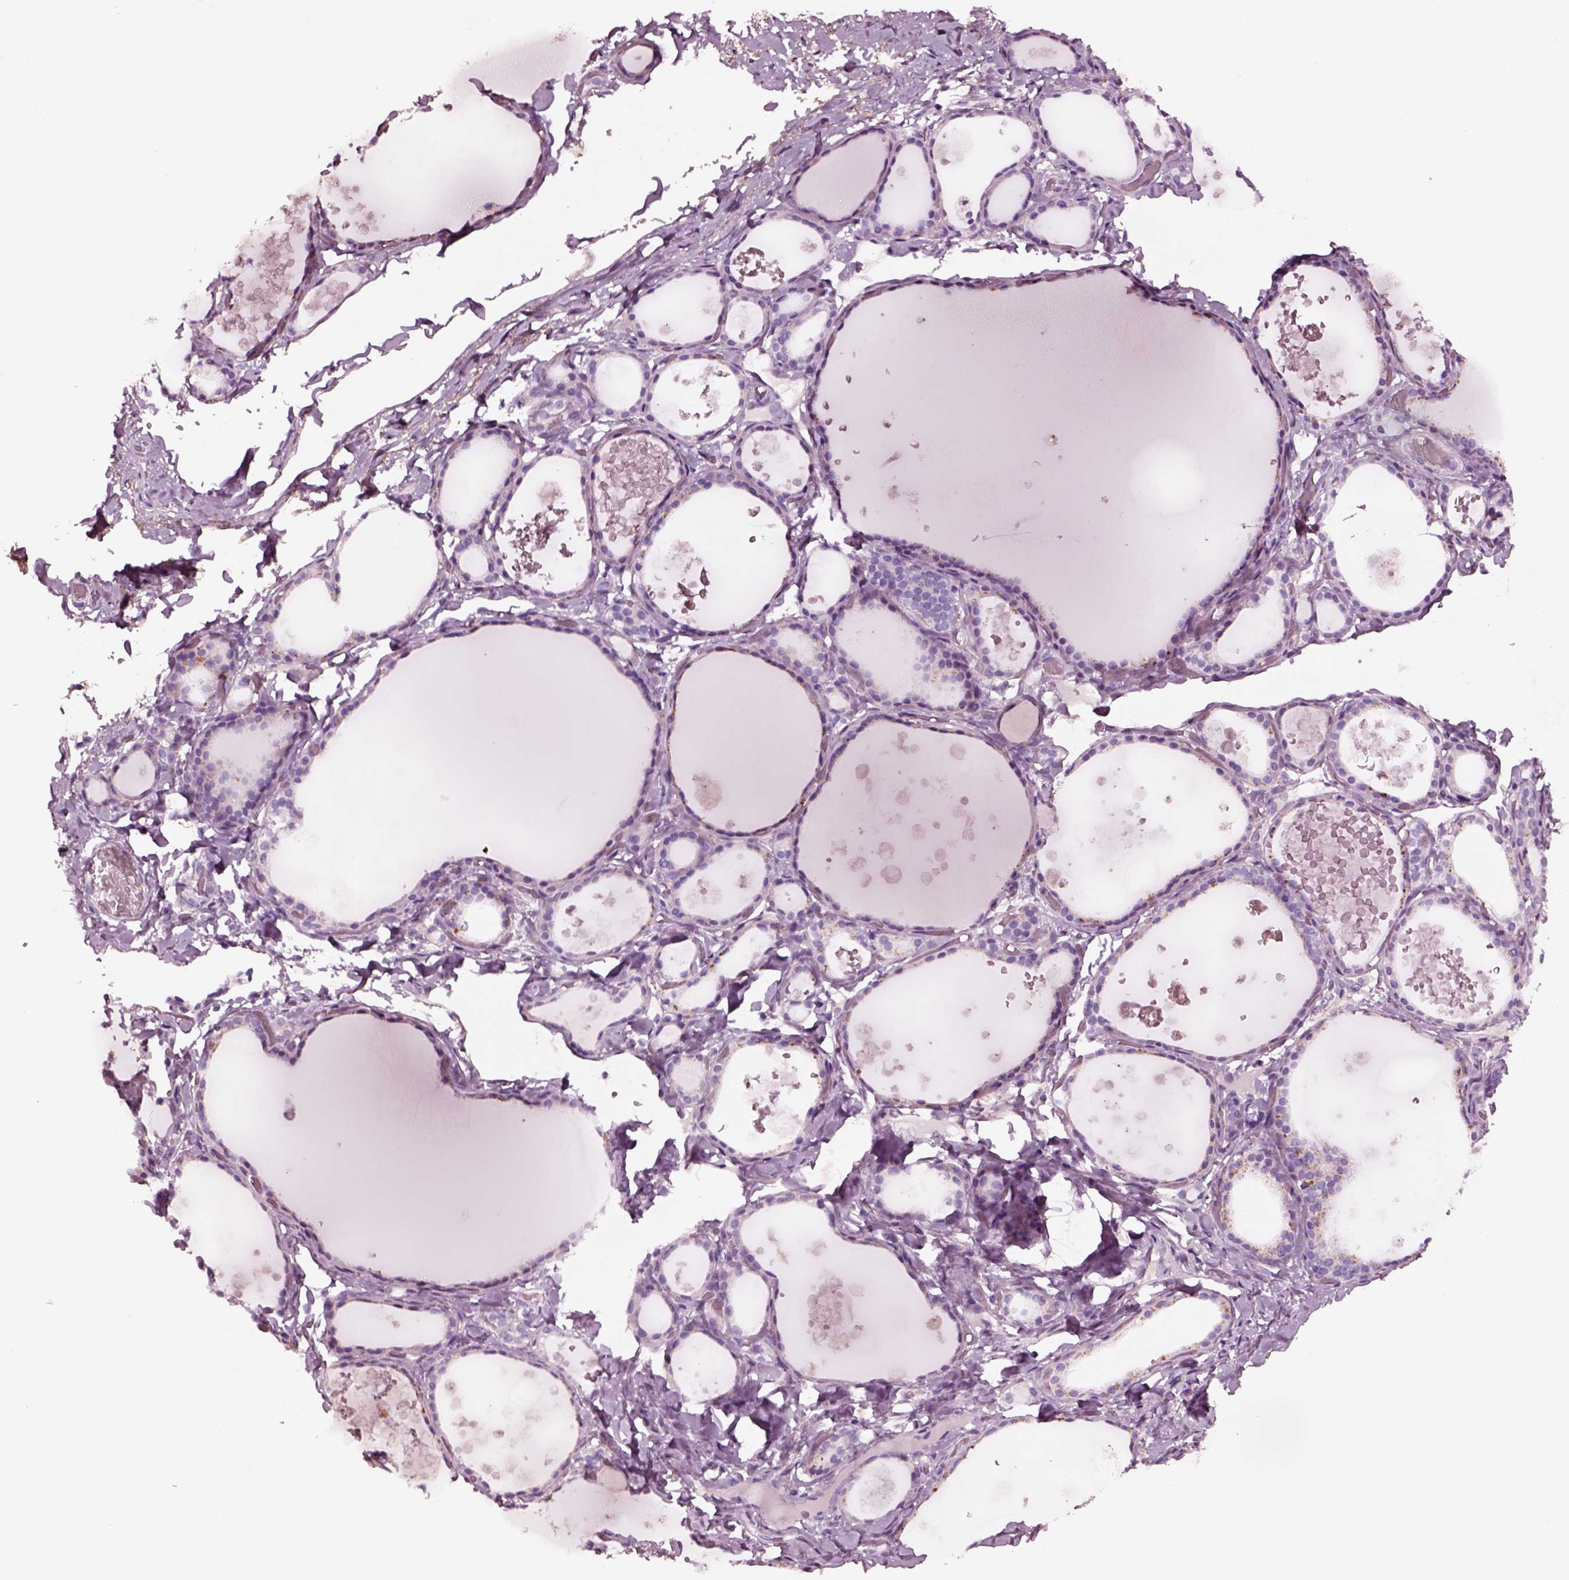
{"staining": {"intensity": "negative", "quantity": "none", "location": "none"}, "tissue": "thyroid gland", "cell_type": "Glandular cells", "image_type": "normal", "snomed": [{"axis": "morphology", "description": "Normal tissue, NOS"}, {"axis": "topography", "description": "Thyroid gland"}], "caption": "Micrograph shows no protein positivity in glandular cells of normal thyroid gland. The staining is performed using DAB brown chromogen with nuclei counter-stained in using hematoxylin.", "gene": "NMRK2", "patient": {"sex": "female", "age": 56}}